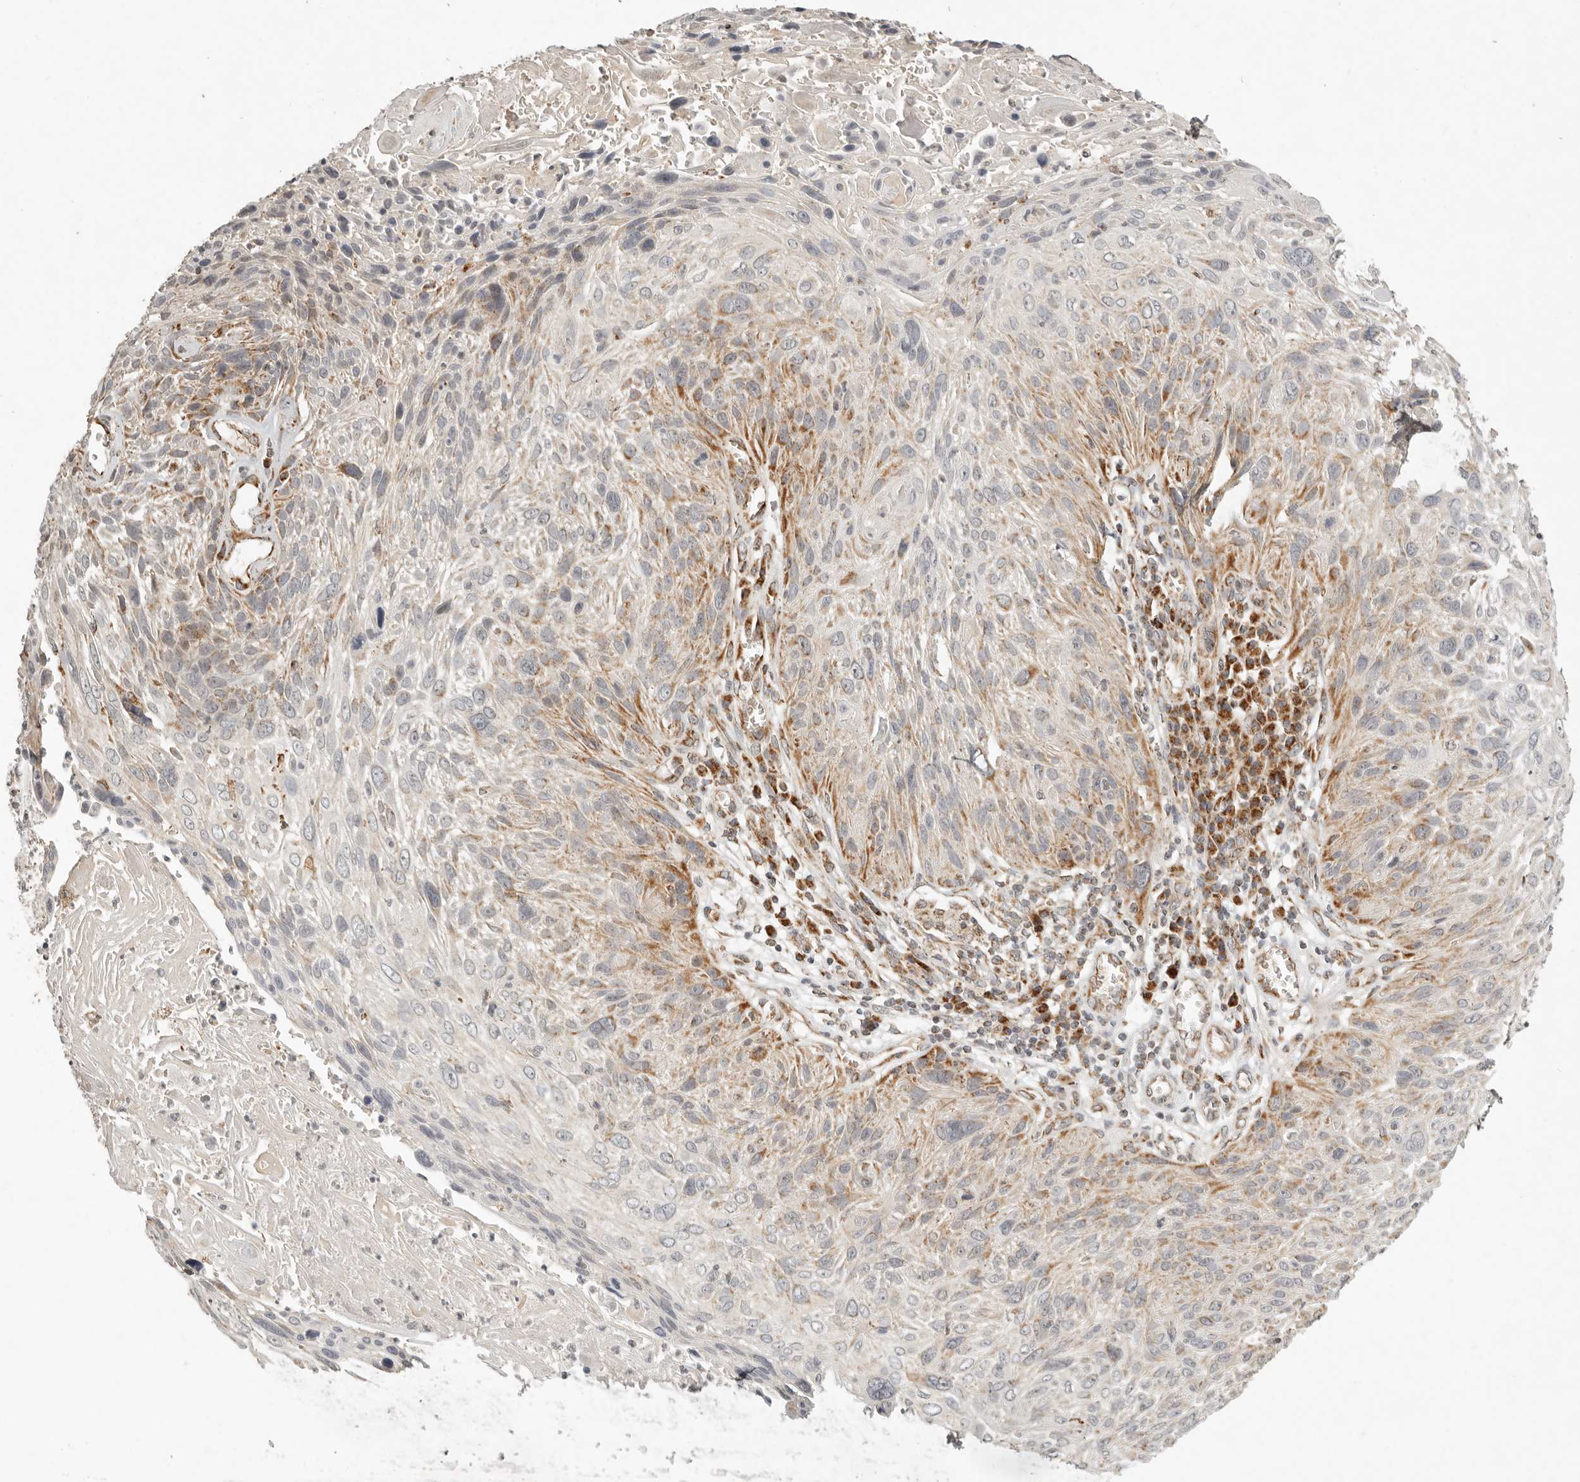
{"staining": {"intensity": "moderate", "quantity": "<25%", "location": "cytoplasmic/membranous"}, "tissue": "cervical cancer", "cell_type": "Tumor cells", "image_type": "cancer", "snomed": [{"axis": "morphology", "description": "Squamous cell carcinoma, NOS"}, {"axis": "topography", "description": "Cervix"}], "caption": "Moderate cytoplasmic/membranous expression is appreciated in about <25% of tumor cells in cervical cancer (squamous cell carcinoma).", "gene": "MRPL55", "patient": {"sex": "female", "age": 51}}